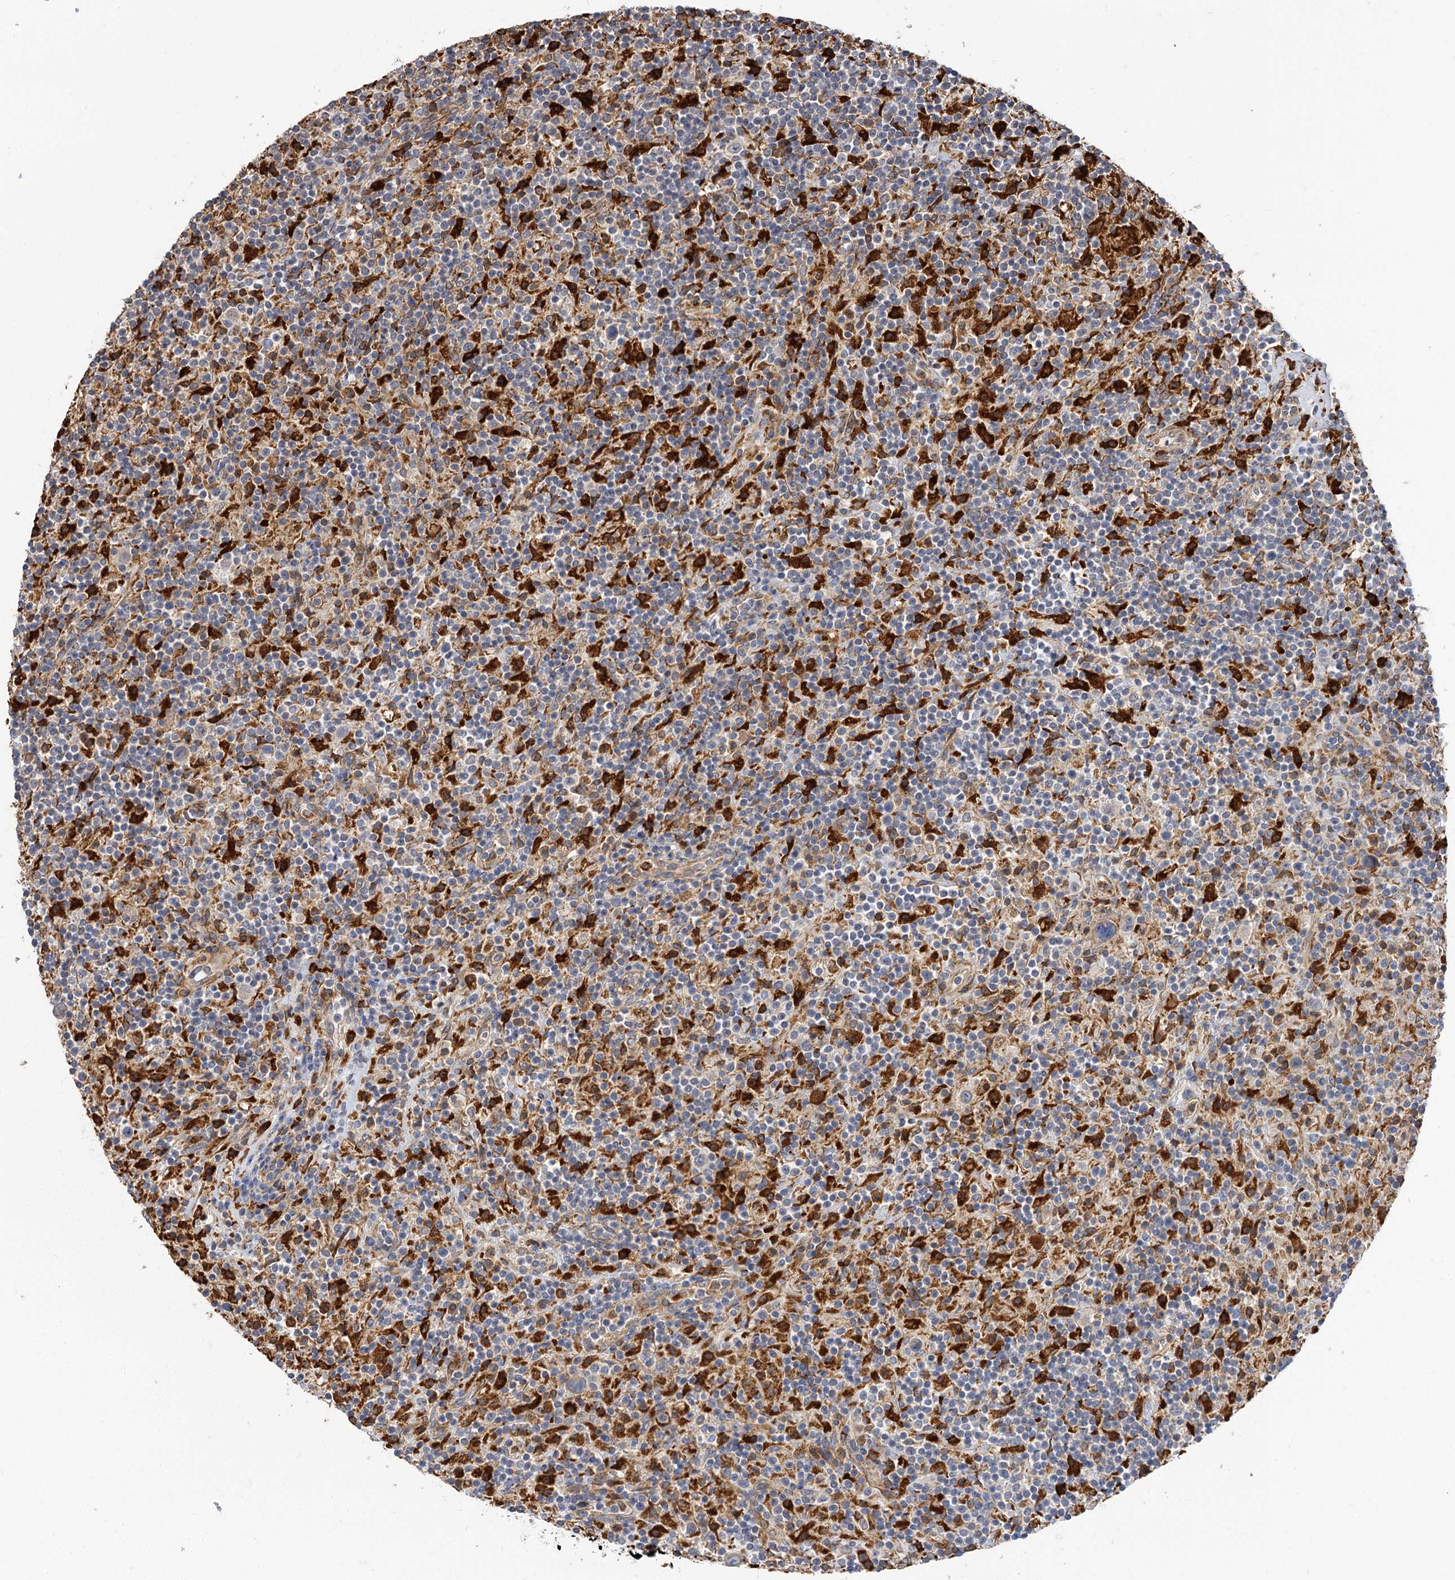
{"staining": {"intensity": "weak", "quantity": "25%-75%", "location": "cytoplasmic/membranous"}, "tissue": "lymphoma", "cell_type": "Tumor cells", "image_type": "cancer", "snomed": [{"axis": "morphology", "description": "Hodgkin's disease, NOS"}, {"axis": "topography", "description": "Lymph node"}], "caption": "Immunohistochemistry (DAB) staining of Hodgkin's disease demonstrates weak cytoplasmic/membranous protein positivity in about 25%-75% of tumor cells.", "gene": "PPIP5K2", "patient": {"sex": "male", "age": 70}}